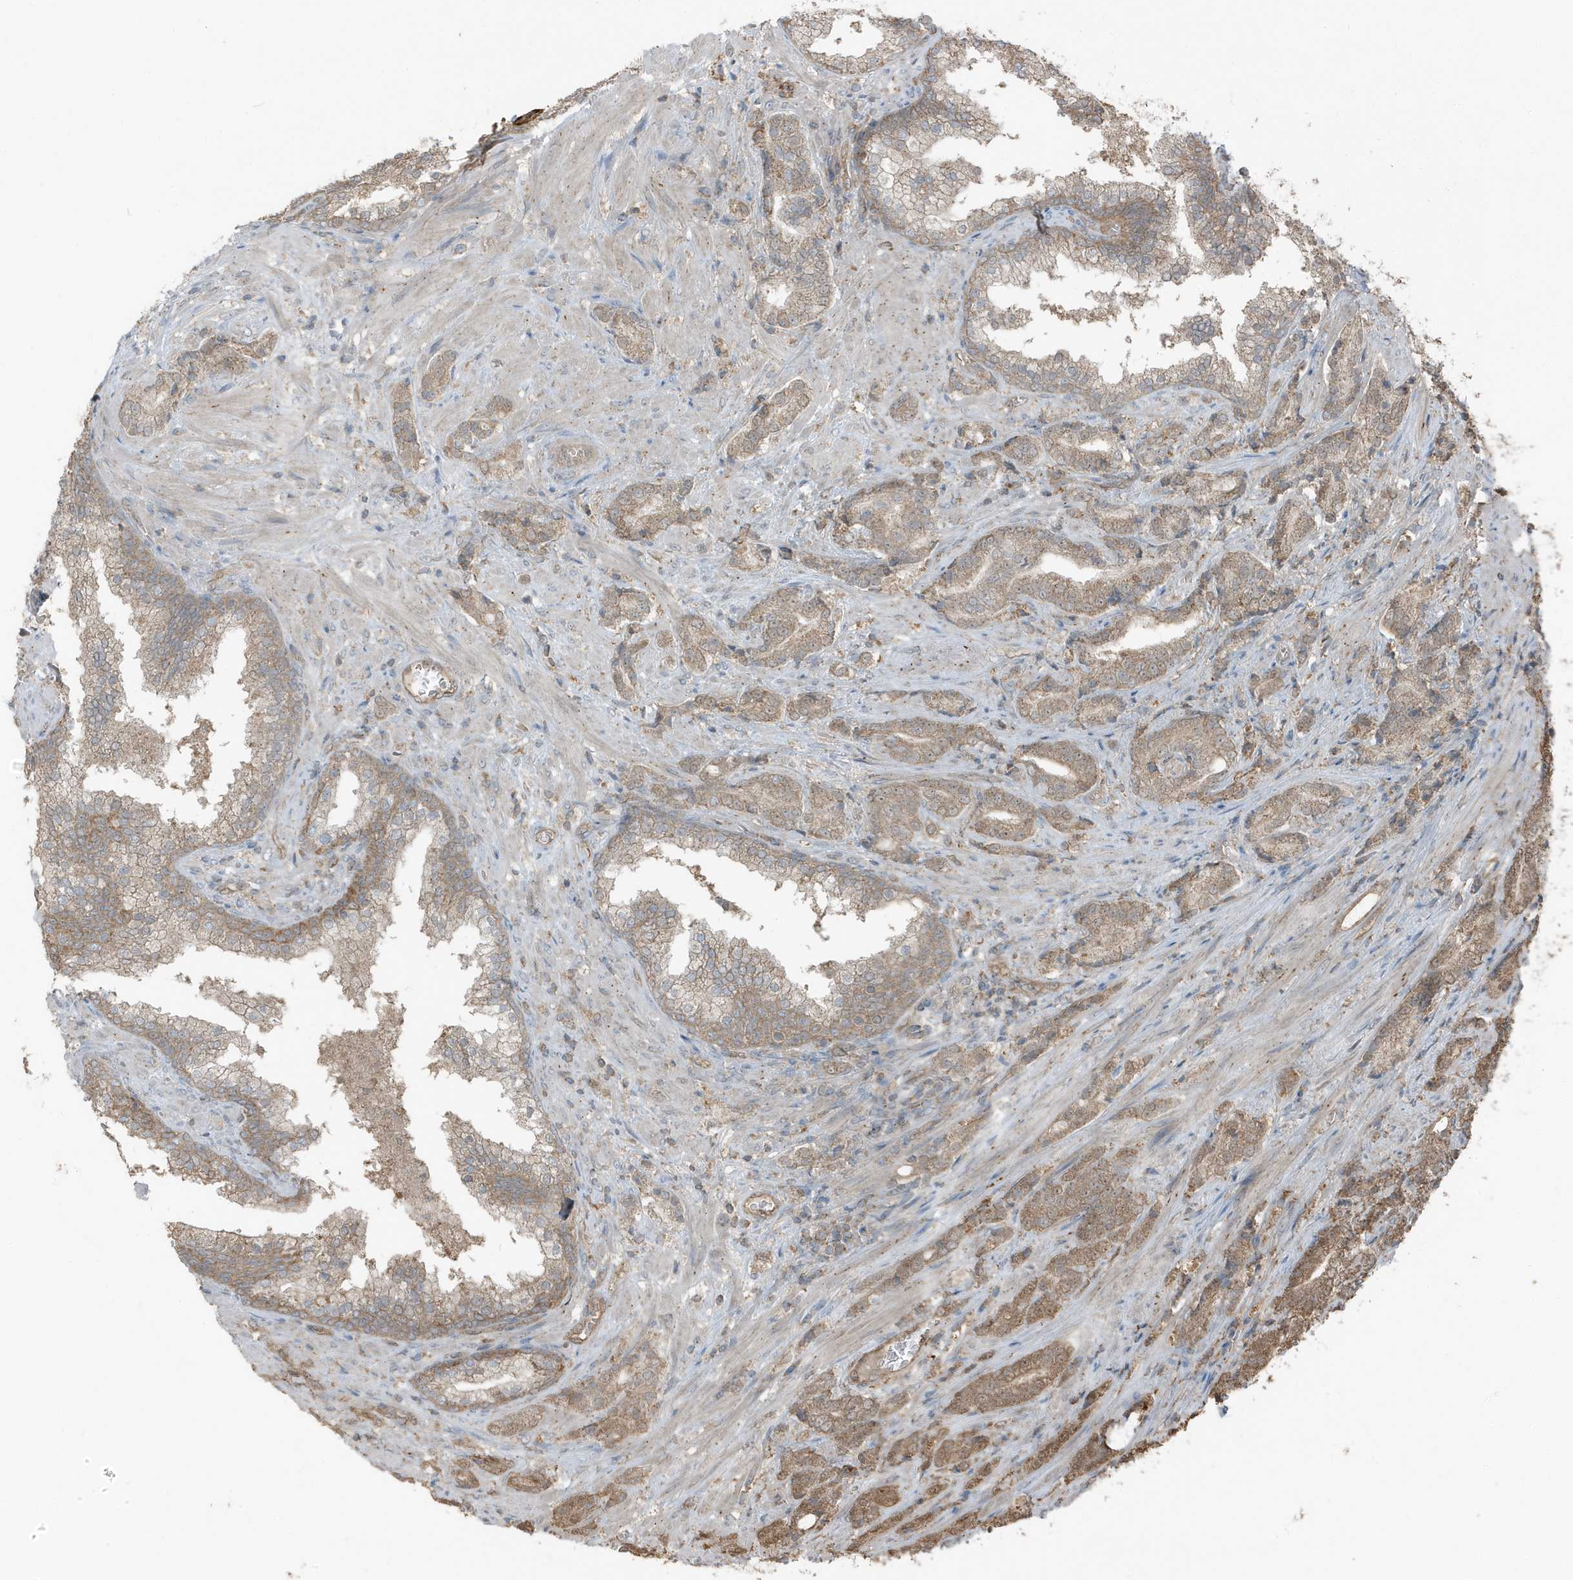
{"staining": {"intensity": "moderate", "quantity": "25%-75%", "location": "cytoplasmic/membranous"}, "tissue": "prostate cancer", "cell_type": "Tumor cells", "image_type": "cancer", "snomed": [{"axis": "morphology", "description": "Adenocarcinoma, High grade"}, {"axis": "topography", "description": "Prostate"}], "caption": "A photomicrograph of adenocarcinoma (high-grade) (prostate) stained for a protein exhibits moderate cytoplasmic/membranous brown staining in tumor cells. Nuclei are stained in blue.", "gene": "AZI2", "patient": {"sex": "male", "age": 57}}